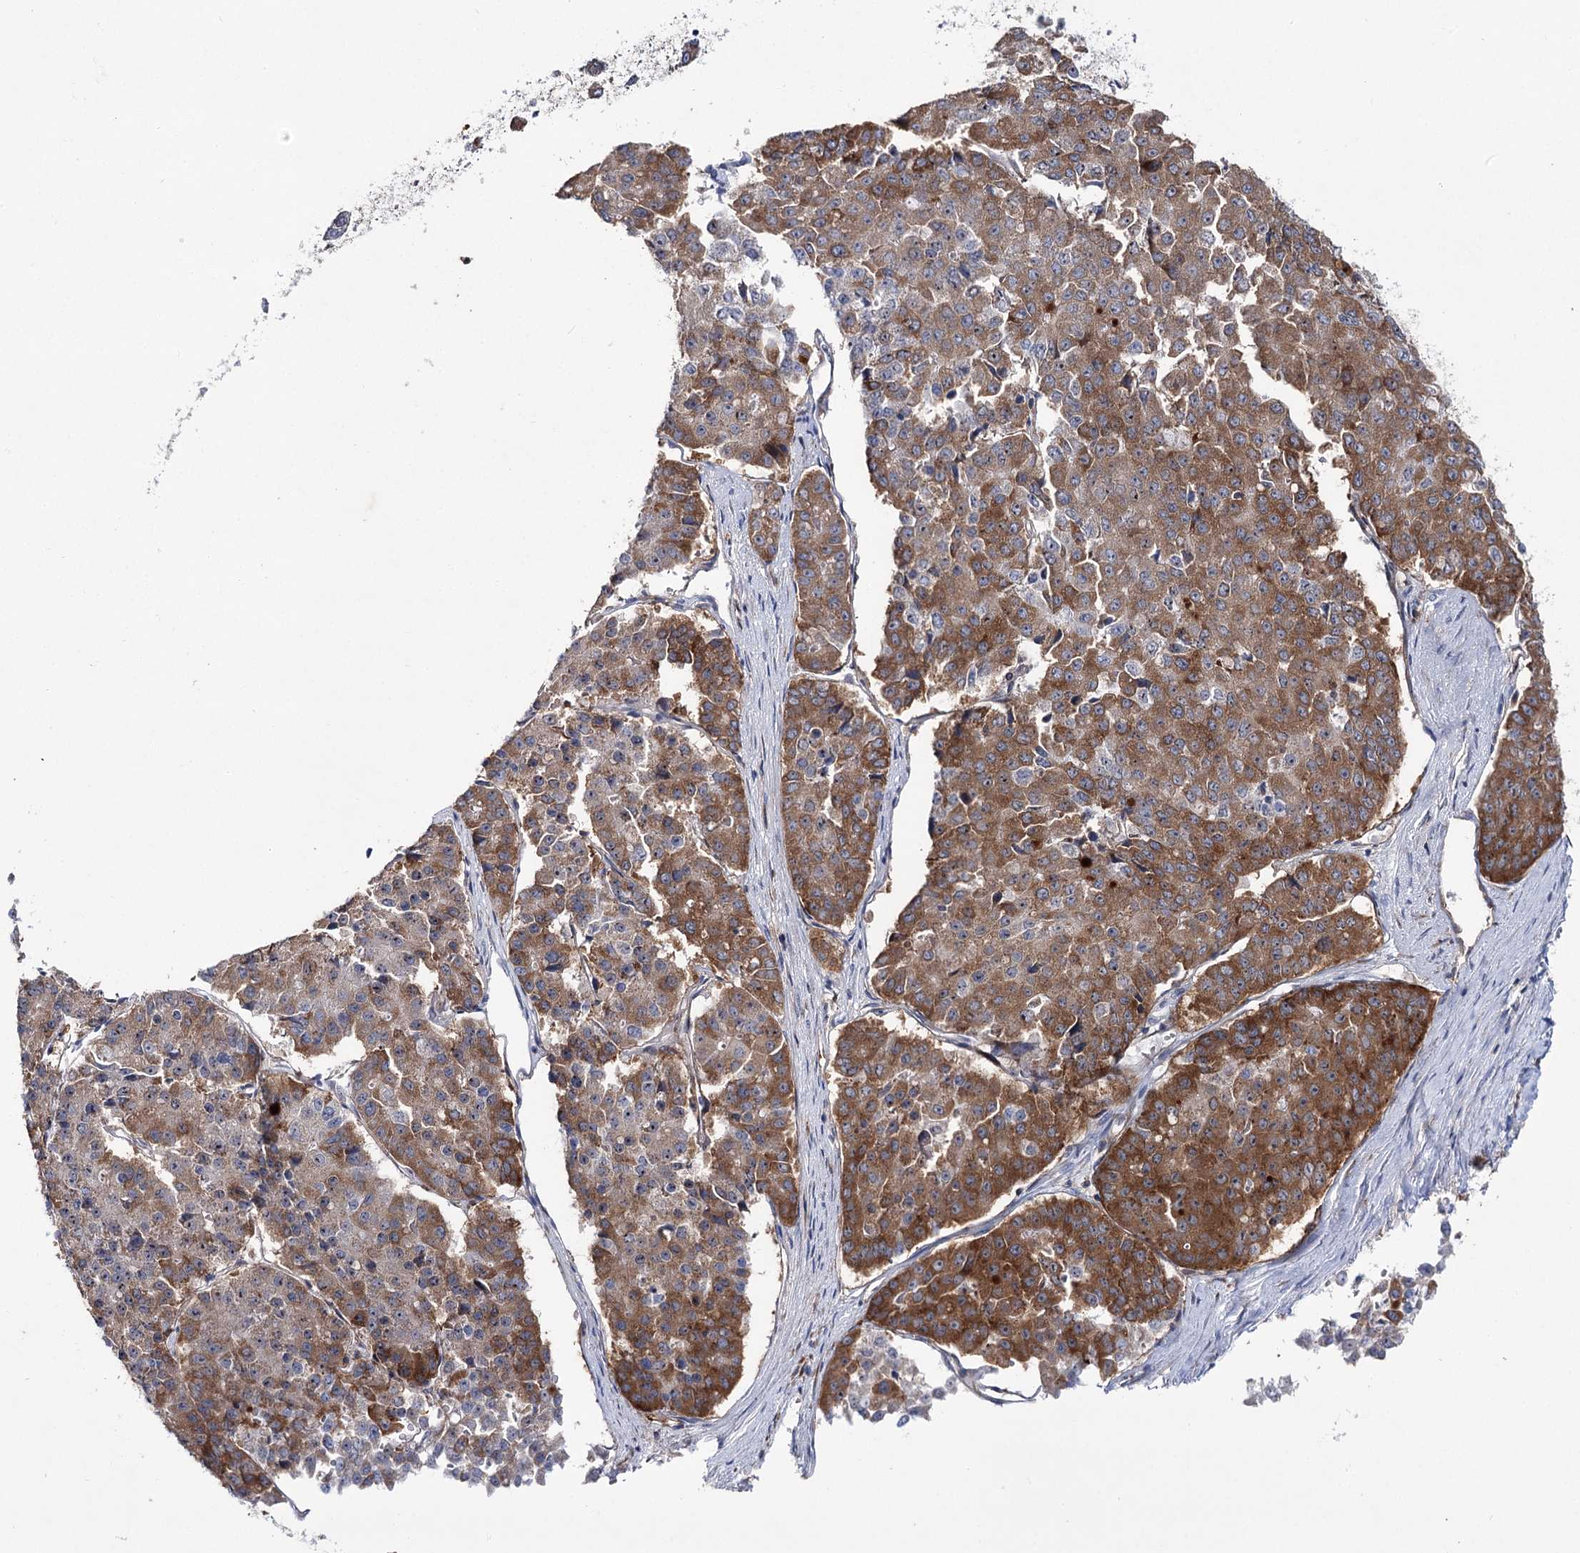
{"staining": {"intensity": "strong", "quantity": "25%-75%", "location": "cytoplasmic/membranous"}, "tissue": "pancreatic cancer", "cell_type": "Tumor cells", "image_type": "cancer", "snomed": [{"axis": "morphology", "description": "Adenocarcinoma, NOS"}, {"axis": "topography", "description": "Pancreas"}], "caption": "Tumor cells reveal high levels of strong cytoplasmic/membranous staining in about 25%-75% of cells in pancreatic cancer (adenocarcinoma). Using DAB (3,3'-diaminobenzidine) (brown) and hematoxylin (blue) stains, captured at high magnification using brightfield microscopy.", "gene": "VWA2", "patient": {"sex": "male", "age": 50}}